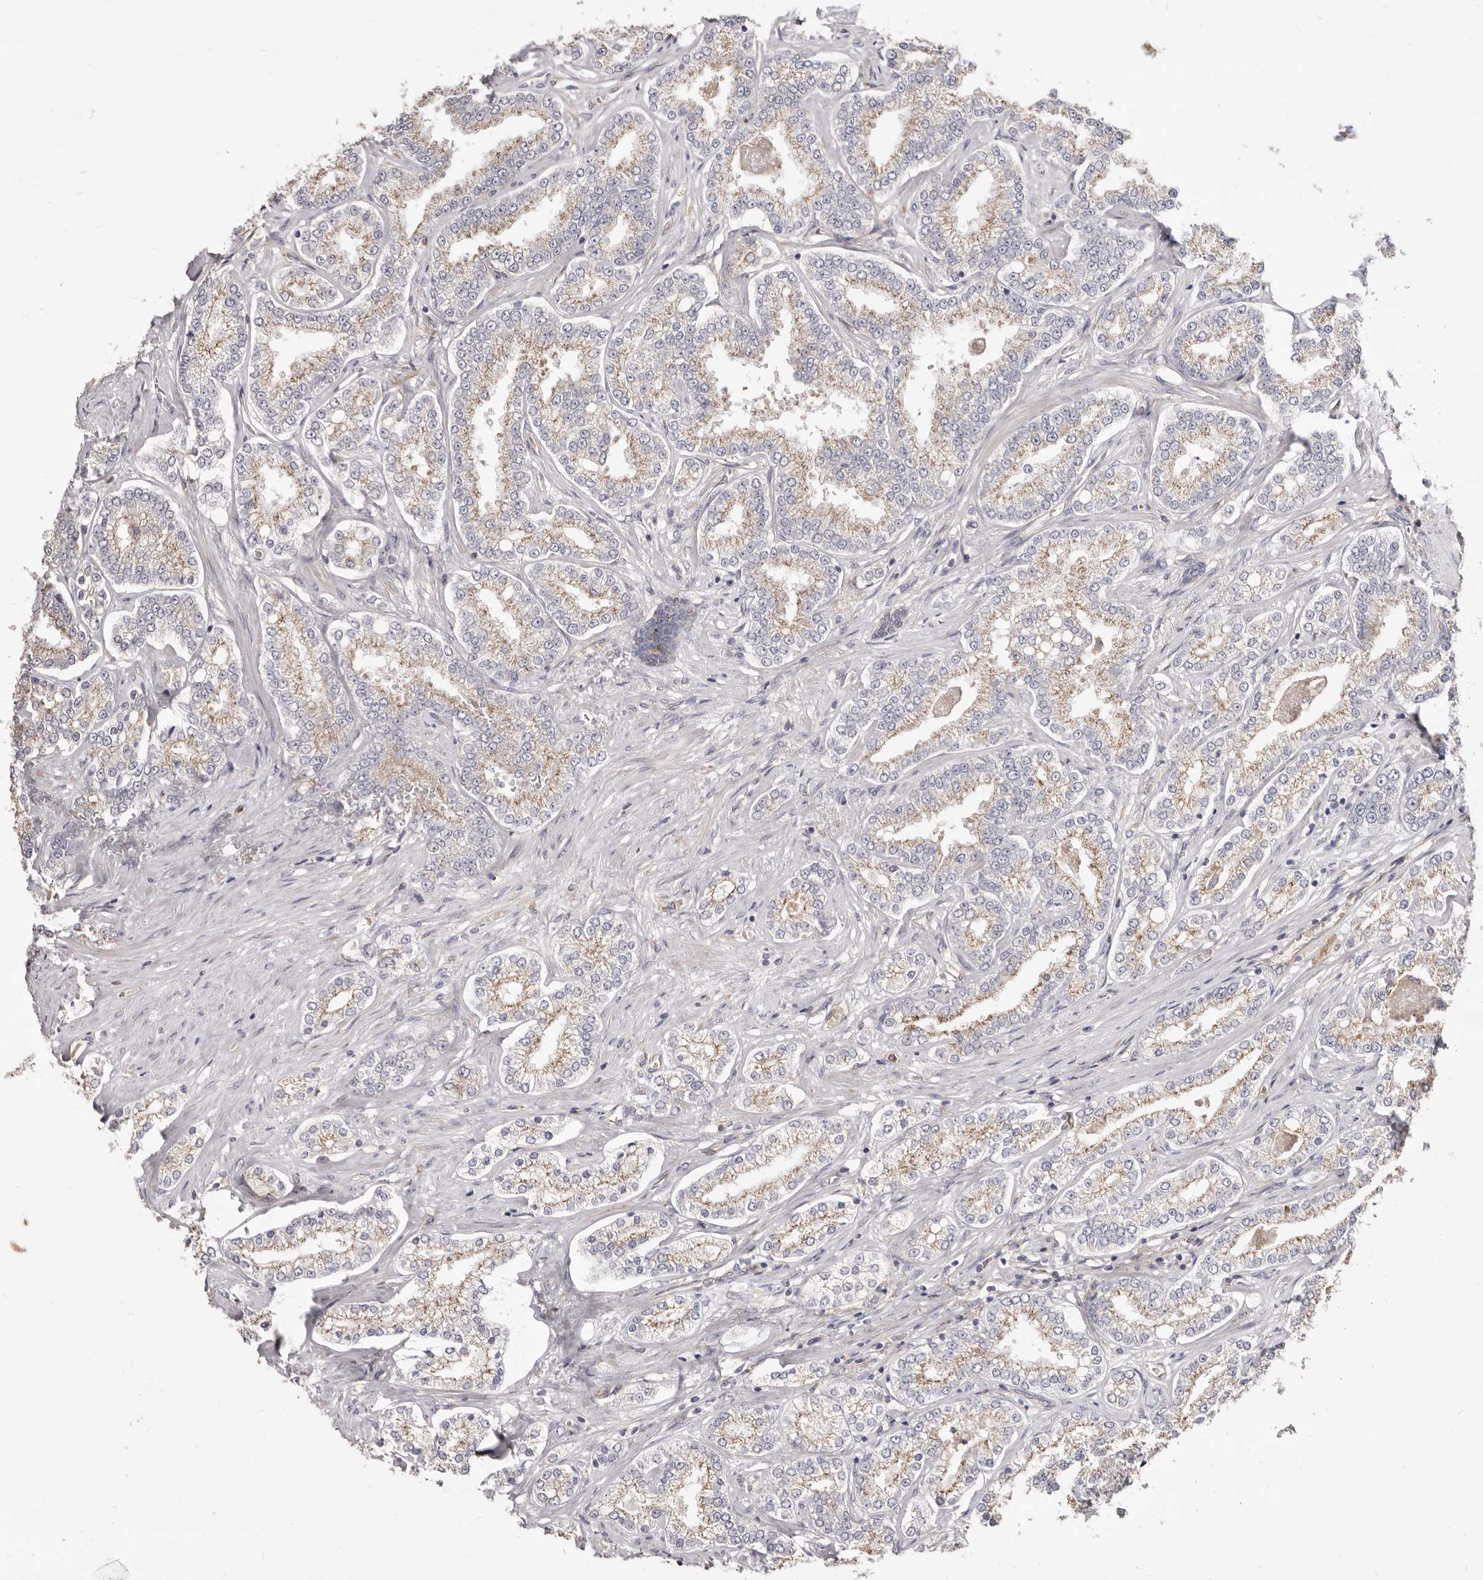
{"staining": {"intensity": "weak", "quantity": ">75%", "location": "cytoplasmic/membranous"}, "tissue": "prostate cancer", "cell_type": "Tumor cells", "image_type": "cancer", "snomed": [{"axis": "morphology", "description": "Normal tissue, NOS"}, {"axis": "morphology", "description": "Adenocarcinoma, High grade"}, {"axis": "topography", "description": "Prostate"}], "caption": "Prostate cancer (high-grade adenocarcinoma) tissue reveals weak cytoplasmic/membranous expression in about >75% of tumor cells, visualized by immunohistochemistry. (DAB IHC, brown staining for protein, blue staining for nuclei).", "gene": "LRRC25", "patient": {"sex": "male", "age": 83}}